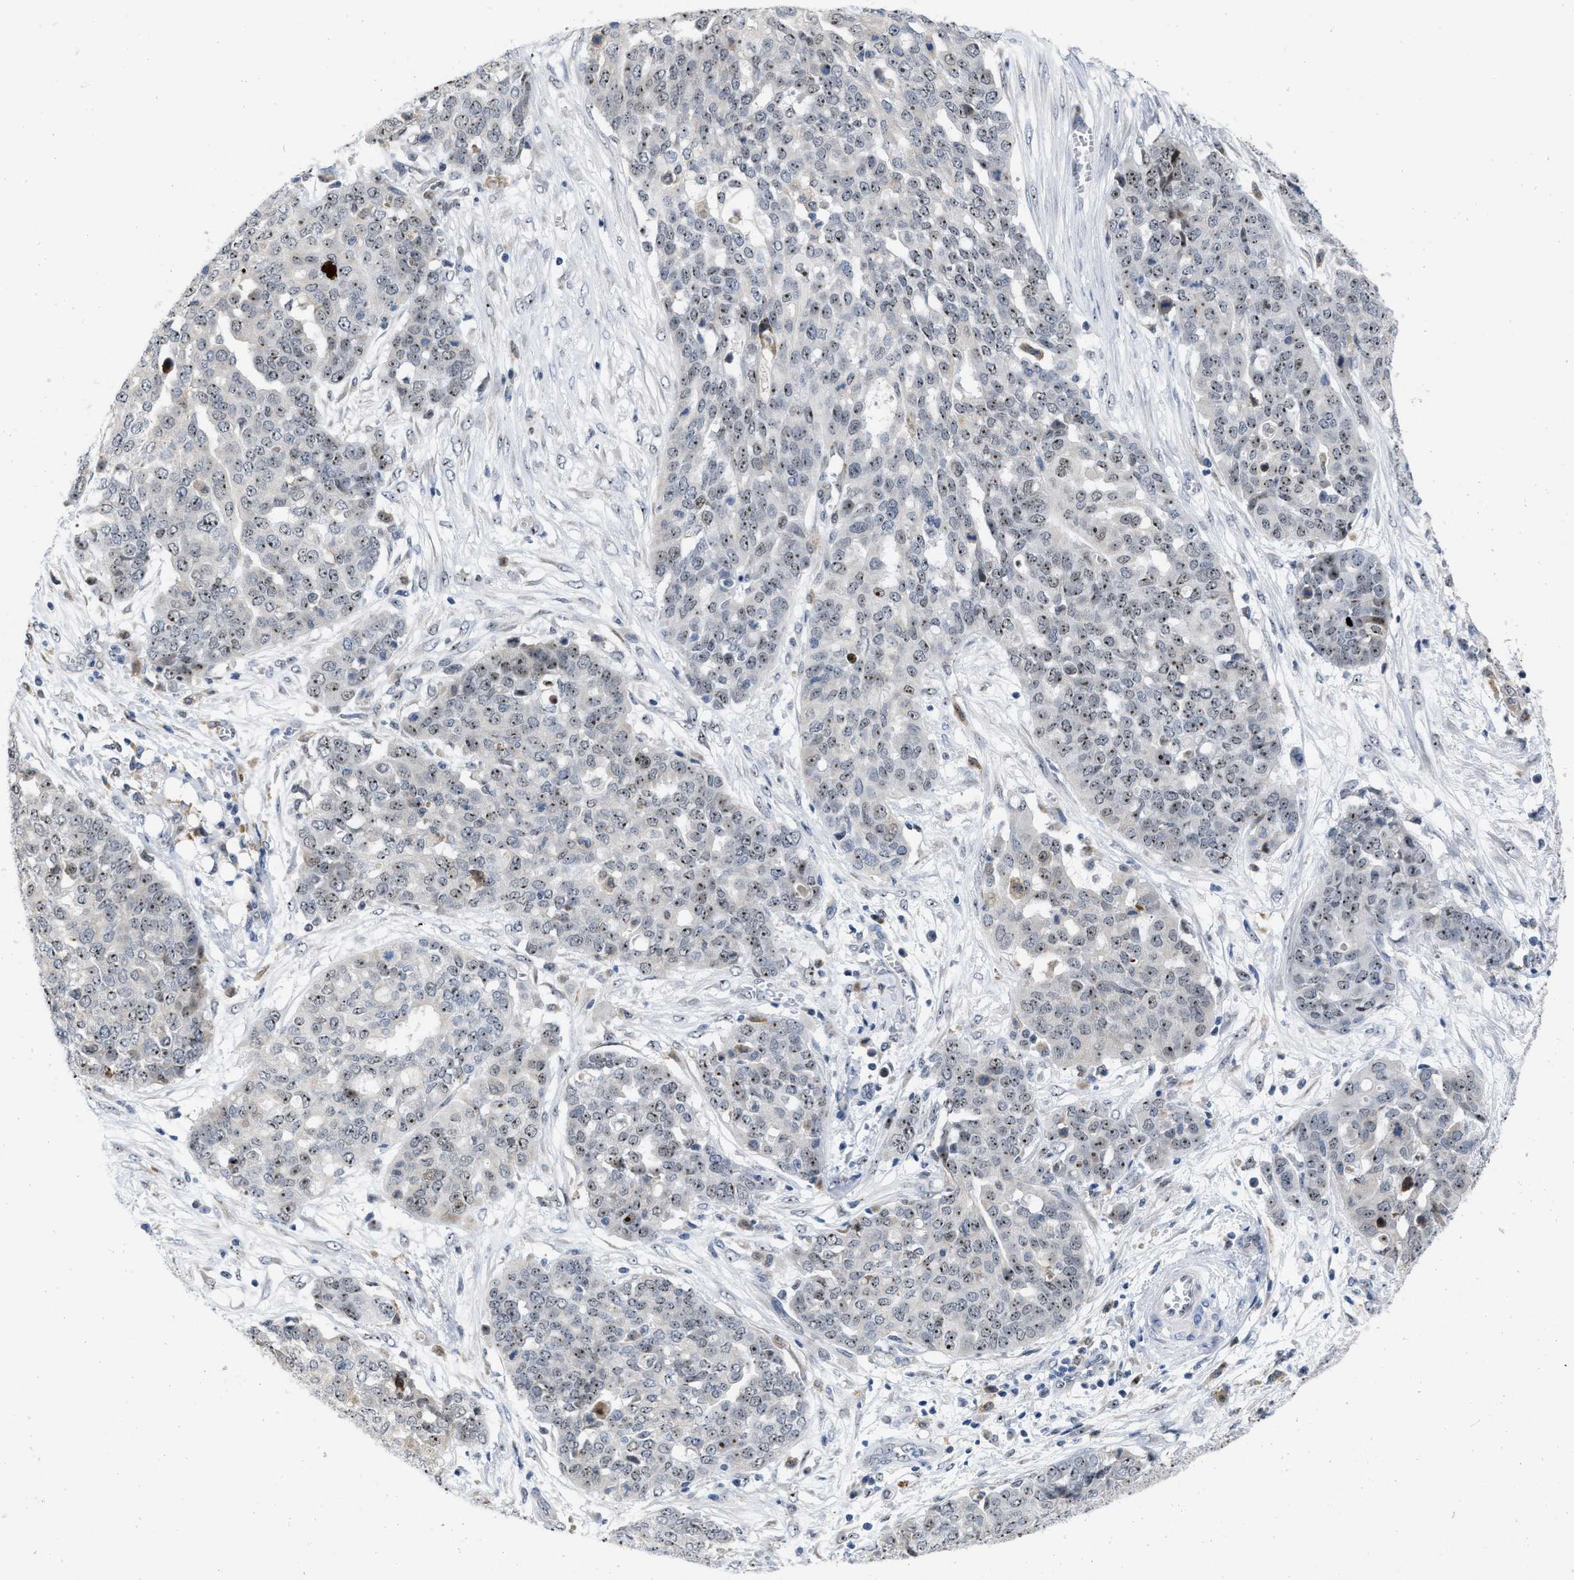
{"staining": {"intensity": "moderate", "quantity": ">75%", "location": "nuclear"}, "tissue": "ovarian cancer", "cell_type": "Tumor cells", "image_type": "cancer", "snomed": [{"axis": "morphology", "description": "Cystadenocarcinoma, serous, NOS"}, {"axis": "topography", "description": "Soft tissue"}, {"axis": "topography", "description": "Ovary"}], "caption": "This is a histology image of immunohistochemistry staining of ovarian serous cystadenocarcinoma, which shows moderate staining in the nuclear of tumor cells.", "gene": "ELAC2", "patient": {"sex": "female", "age": 57}}